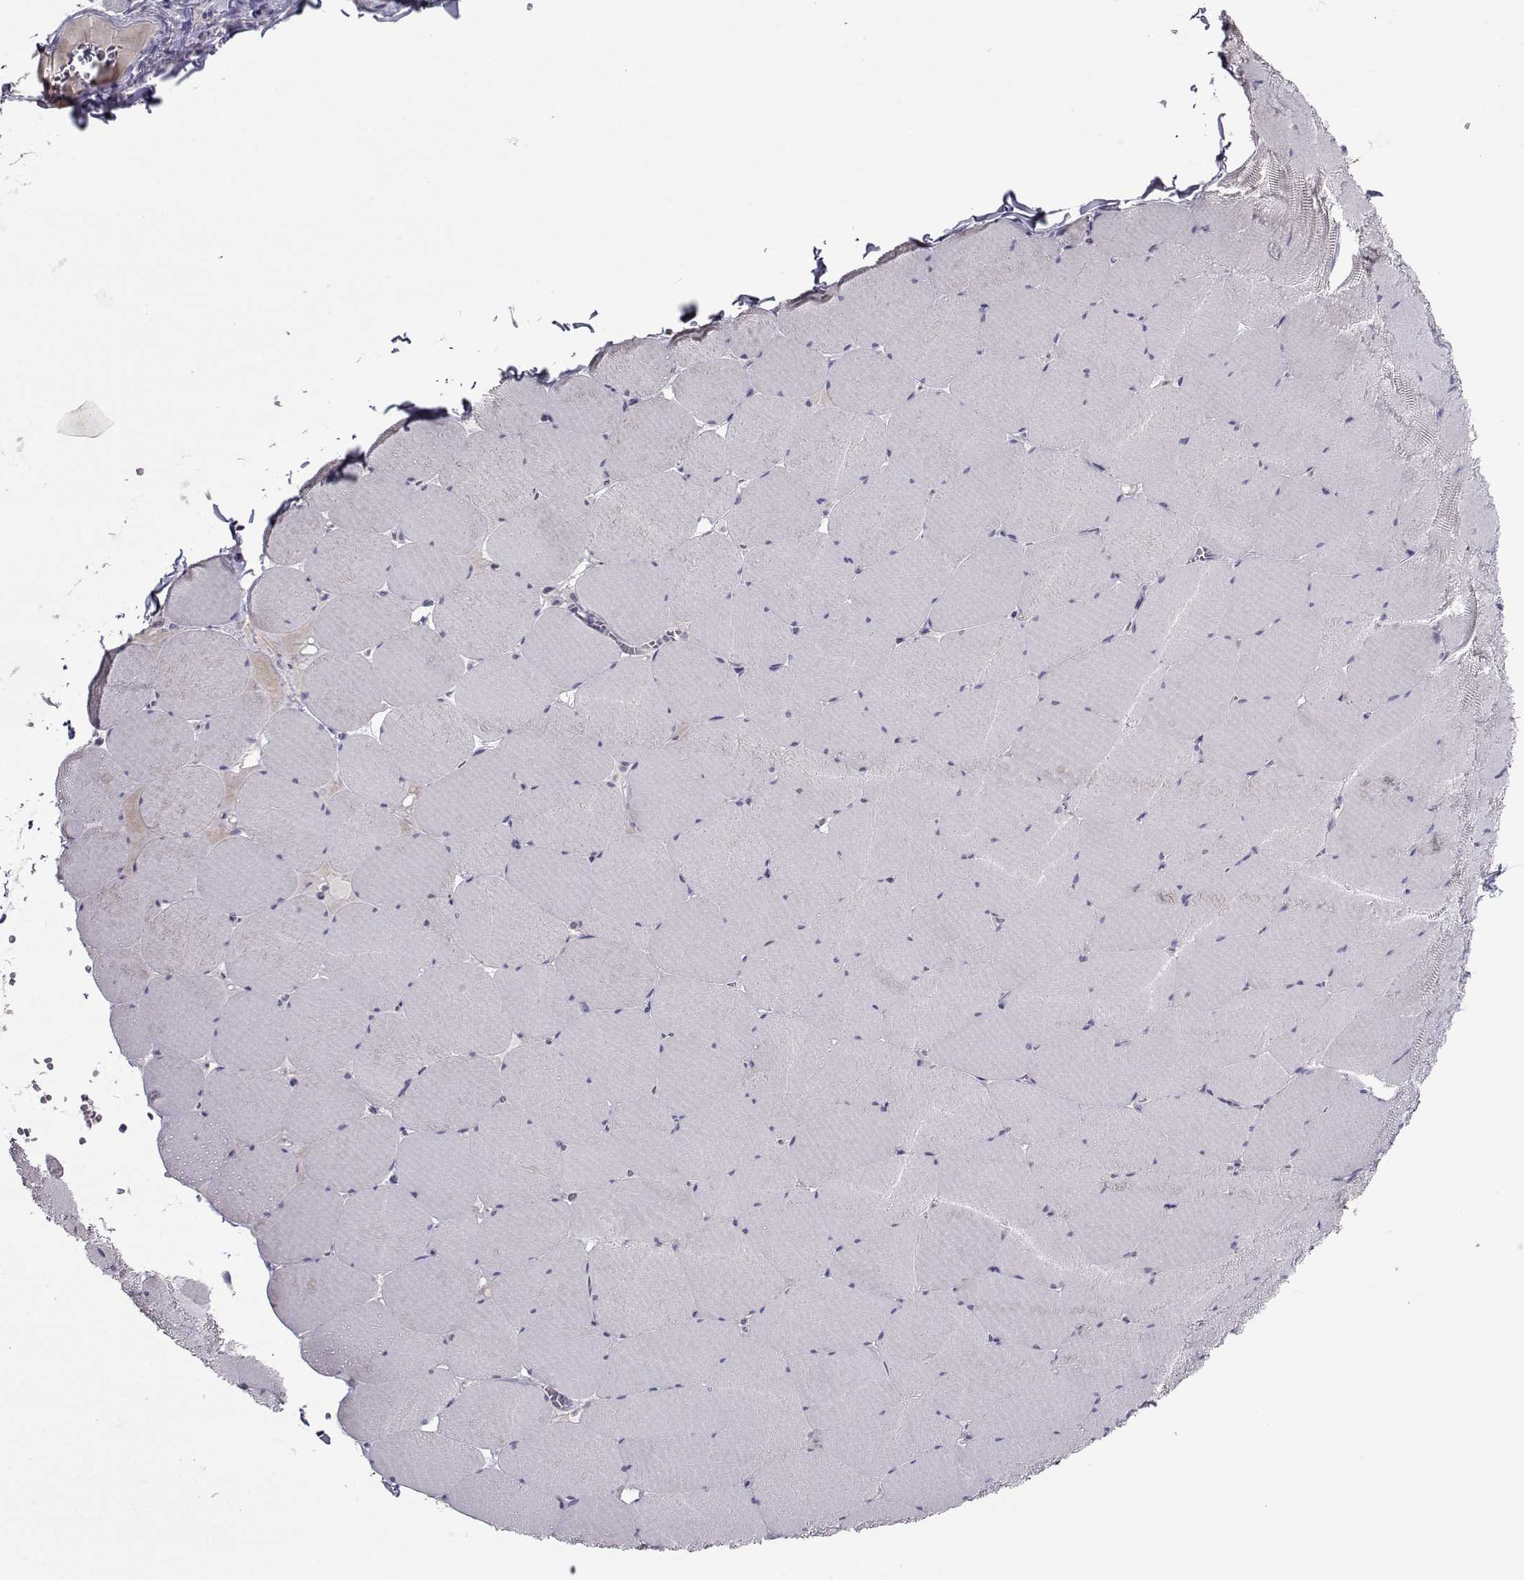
{"staining": {"intensity": "negative", "quantity": "none", "location": "none"}, "tissue": "skeletal muscle", "cell_type": "Myocytes", "image_type": "normal", "snomed": [{"axis": "morphology", "description": "Normal tissue, NOS"}, {"axis": "morphology", "description": "Malignant melanoma, Metastatic site"}, {"axis": "topography", "description": "Skeletal muscle"}], "caption": "This is a image of IHC staining of unremarkable skeletal muscle, which shows no positivity in myocytes.", "gene": "CRYBB1", "patient": {"sex": "male", "age": 50}}